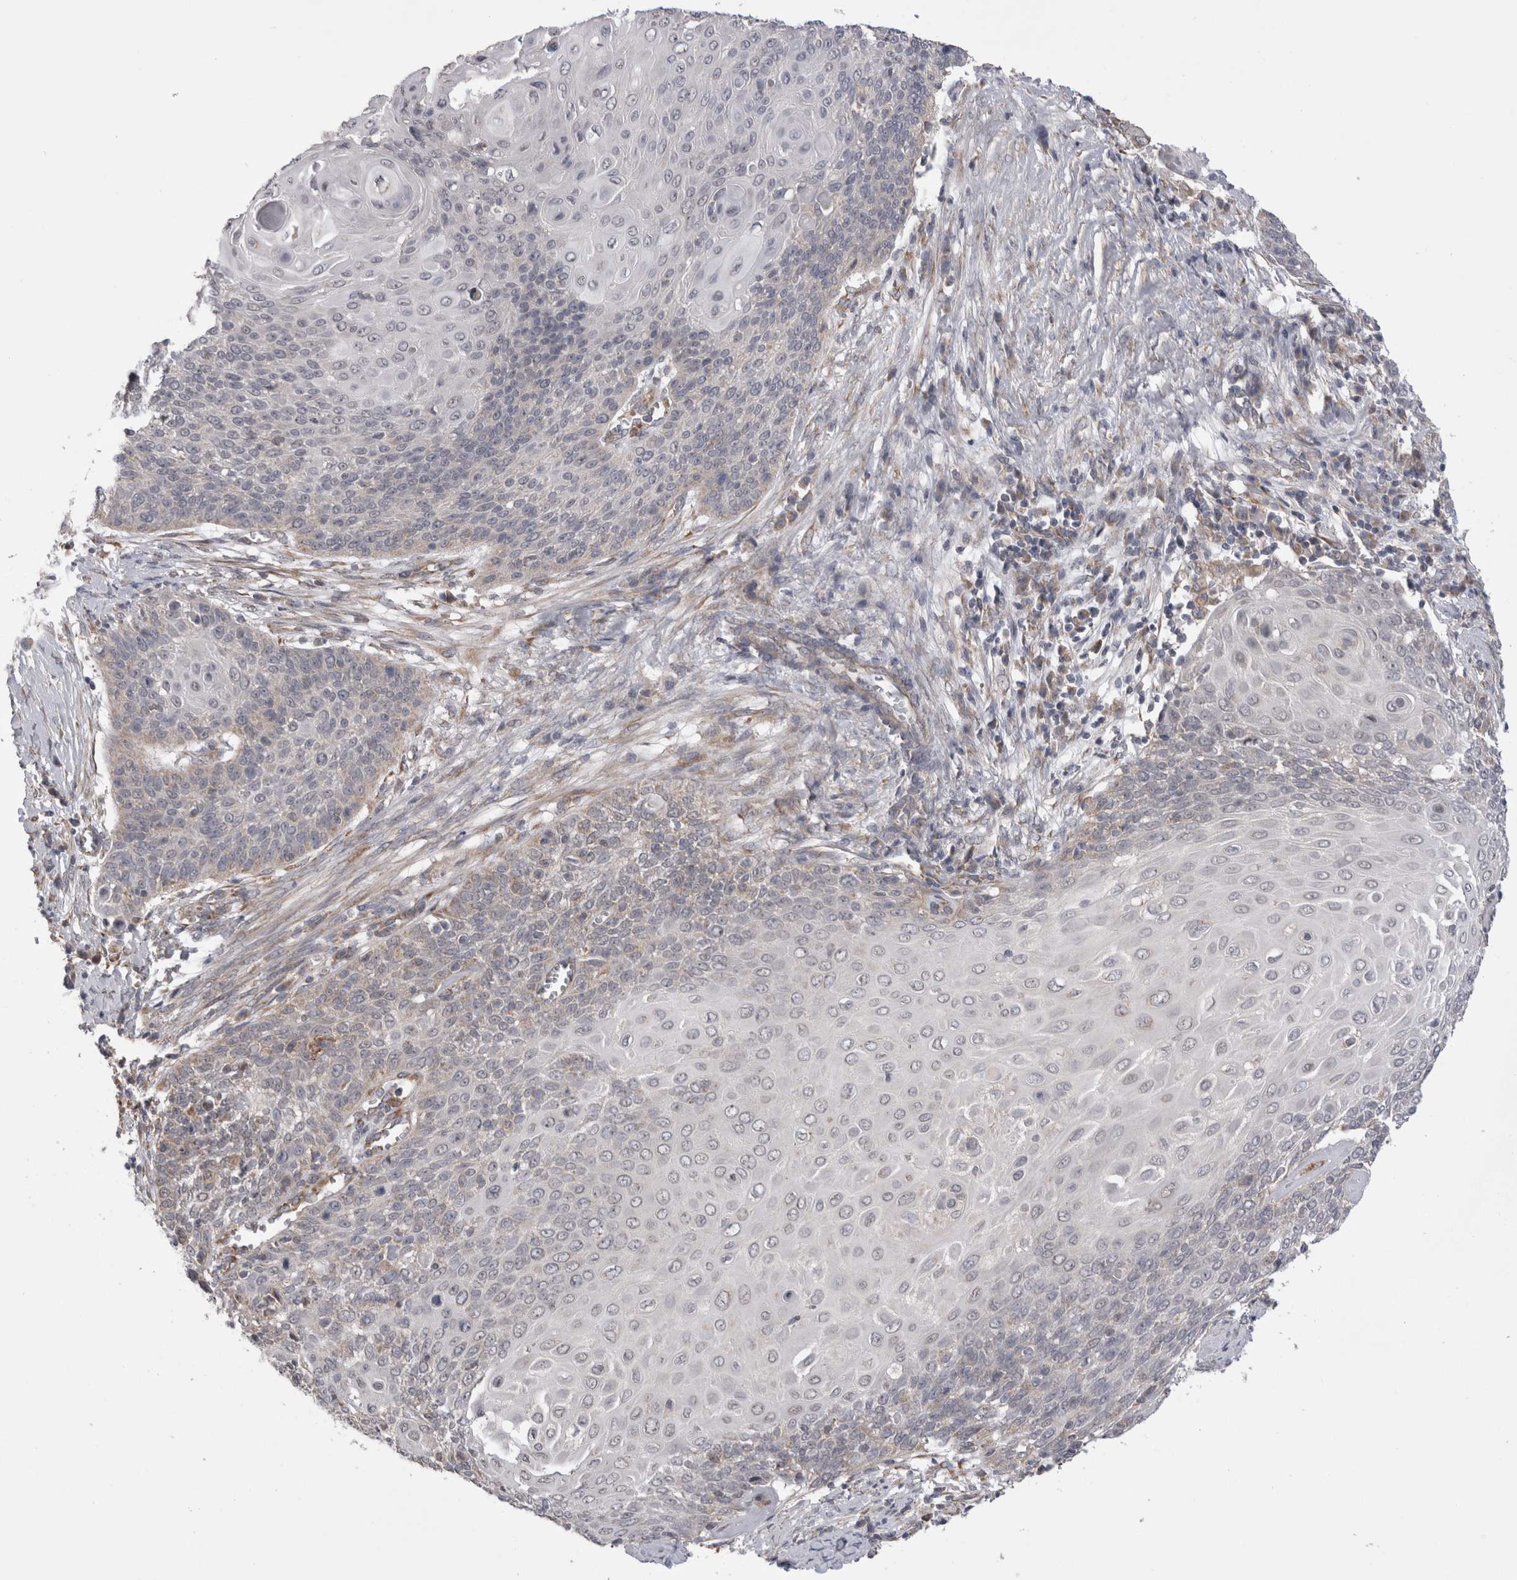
{"staining": {"intensity": "negative", "quantity": "none", "location": "none"}, "tissue": "cervical cancer", "cell_type": "Tumor cells", "image_type": "cancer", "snomed": [{"axis": "morphology", "description": "Squamous cell carcinoma, NOS"}, {"axis": "topography", "description": "Cervix"}], "caption": "Immunohistochemical staining of human cervical cancer exhibits no significant expression in tumor cells.", "gene": "ARHGAP29", "patient": {"sex": "female", "age": 39}}